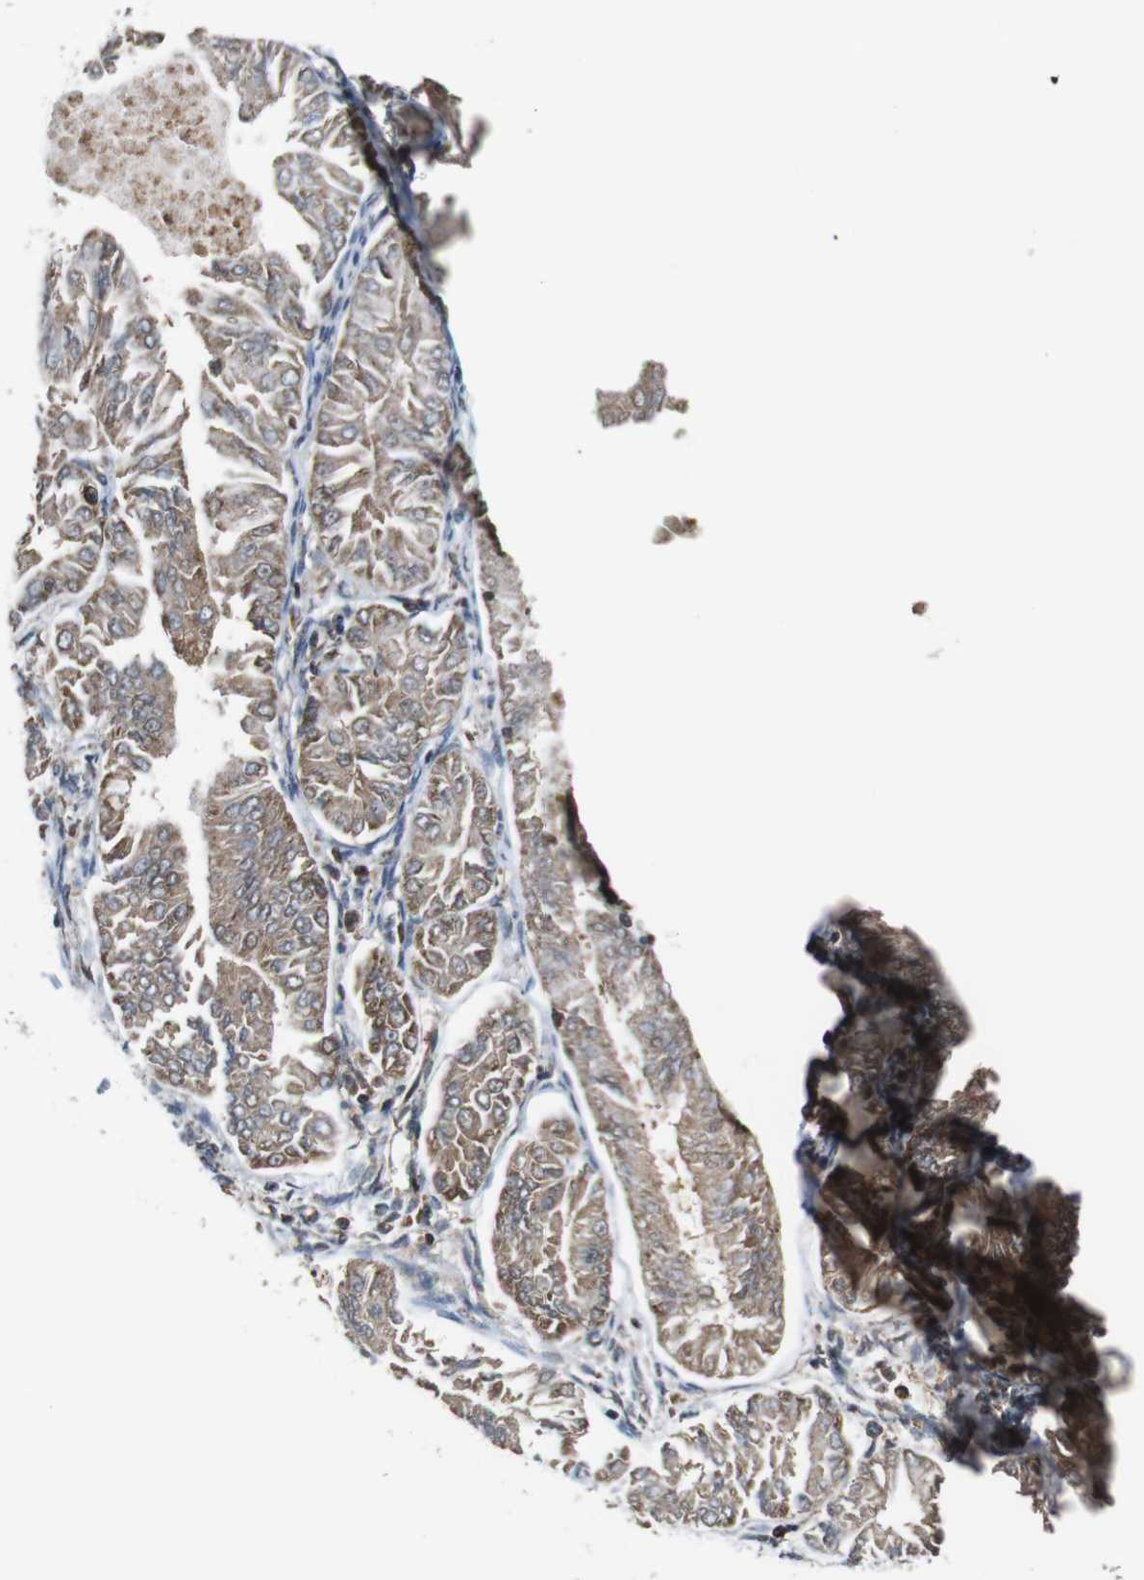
{"staining": {"intensity": "weak", "quantity": ">75%", "location": "cytoplasmic/membranous"}, "tissue": "endometrial cancer", "cell_type": "Tumor cells", "image_type": "cancer", "snomed": [{"axis": "morphology", "description": "Adenocarcinoma, NOS"}, {"axis": "topography", "description": "Endometrium"}], "caption": "IHC (DAB (3,3'-diaminobenzidine)) staining of human endometrial cancer (adenocarcinoma) demonstrates weak cytoplasmic/membranous protein staining in about >75% of tumor cells.", "gene": "HK1", "patient": {"sex": "female", "age": 53}}